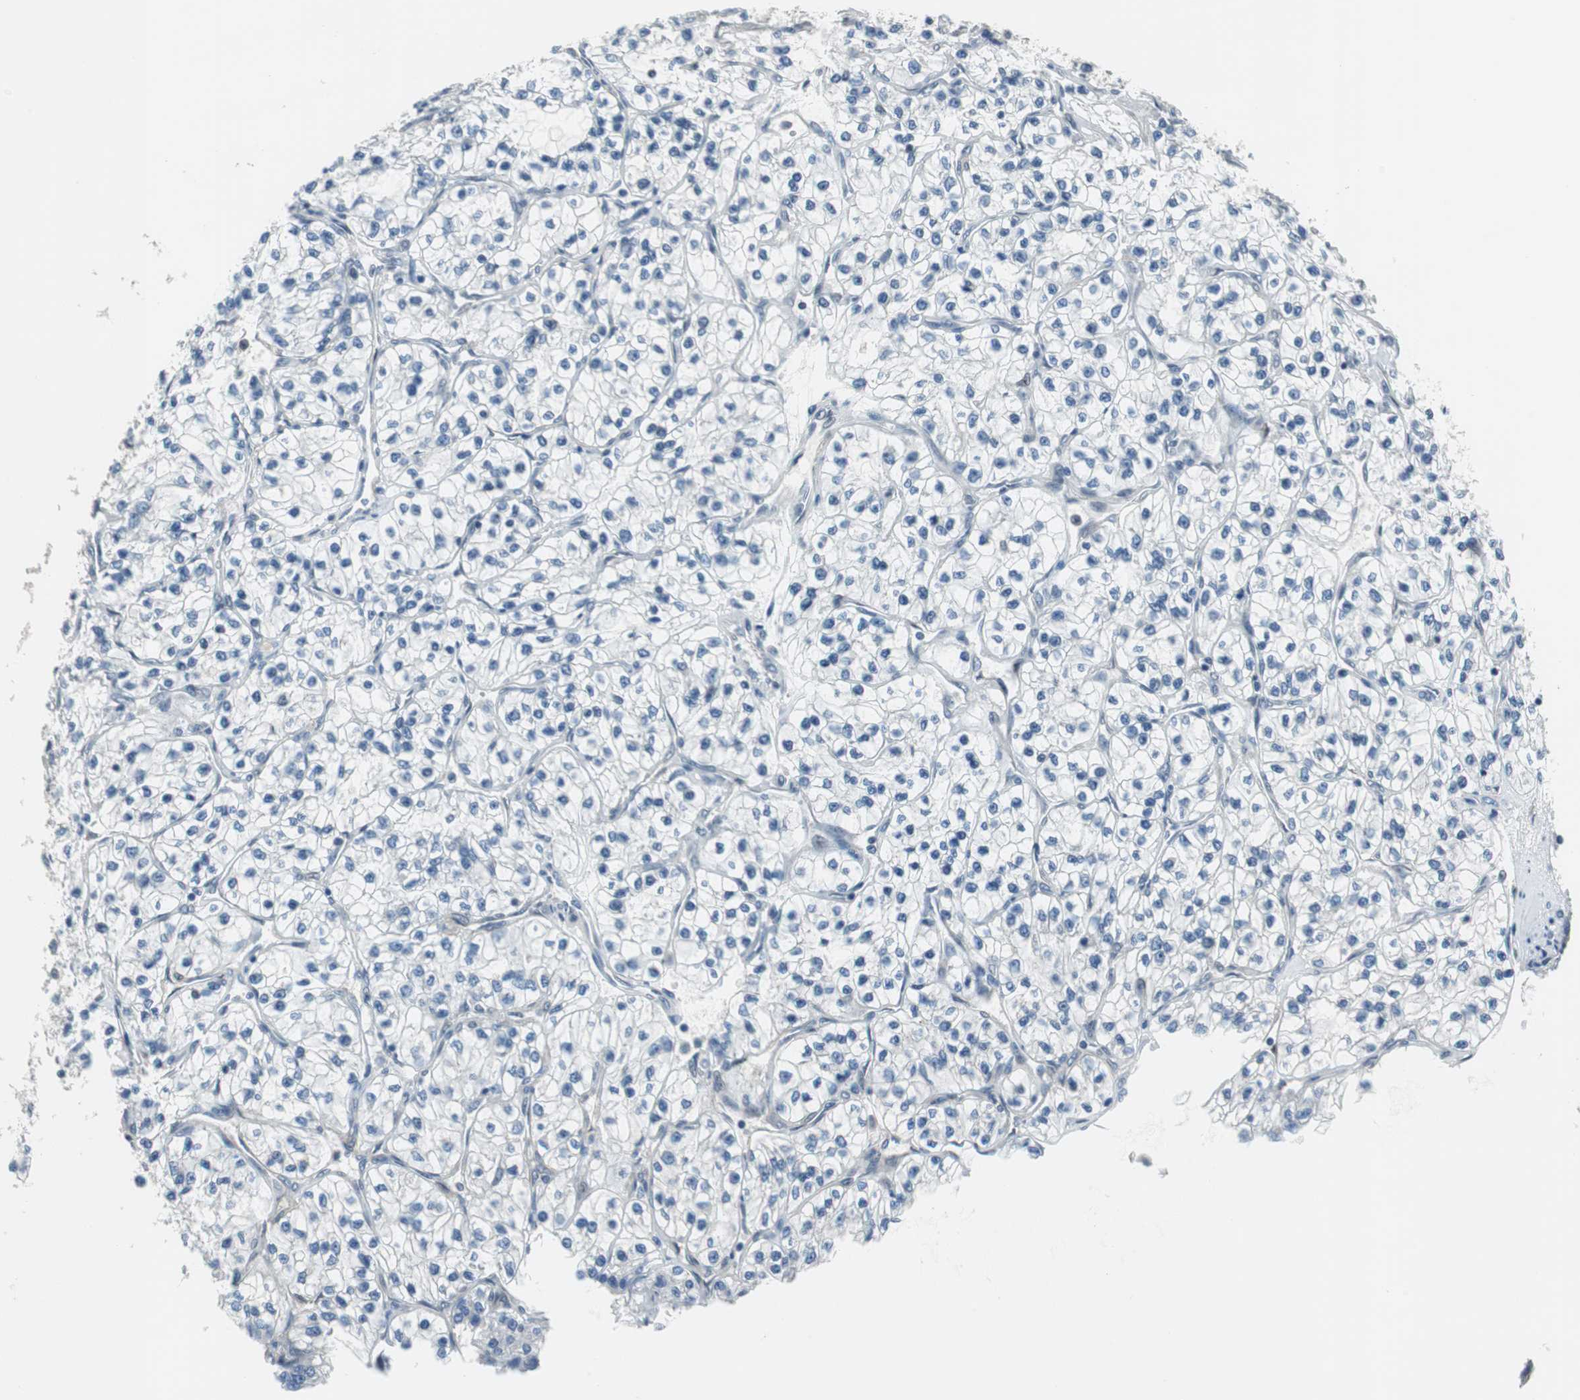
{"staining": {"intensity": "negative", "quantity": "none", "location": "none"}, "tissue": "renal cancer", "cell_type": "Tumor cells", "image_type": "cancer", "snomed": [{"axis": "morphology", "description": "Adenocarcinoma, NOS"}, {"axis": "topography", "description": "Kidney"}], "caption": "Protein analysis of renal adenocarcinoma demonstrates no significant staining in tumor cells.", "gene": "MAFB", "patient": {"sex": "female", "age": 57}}